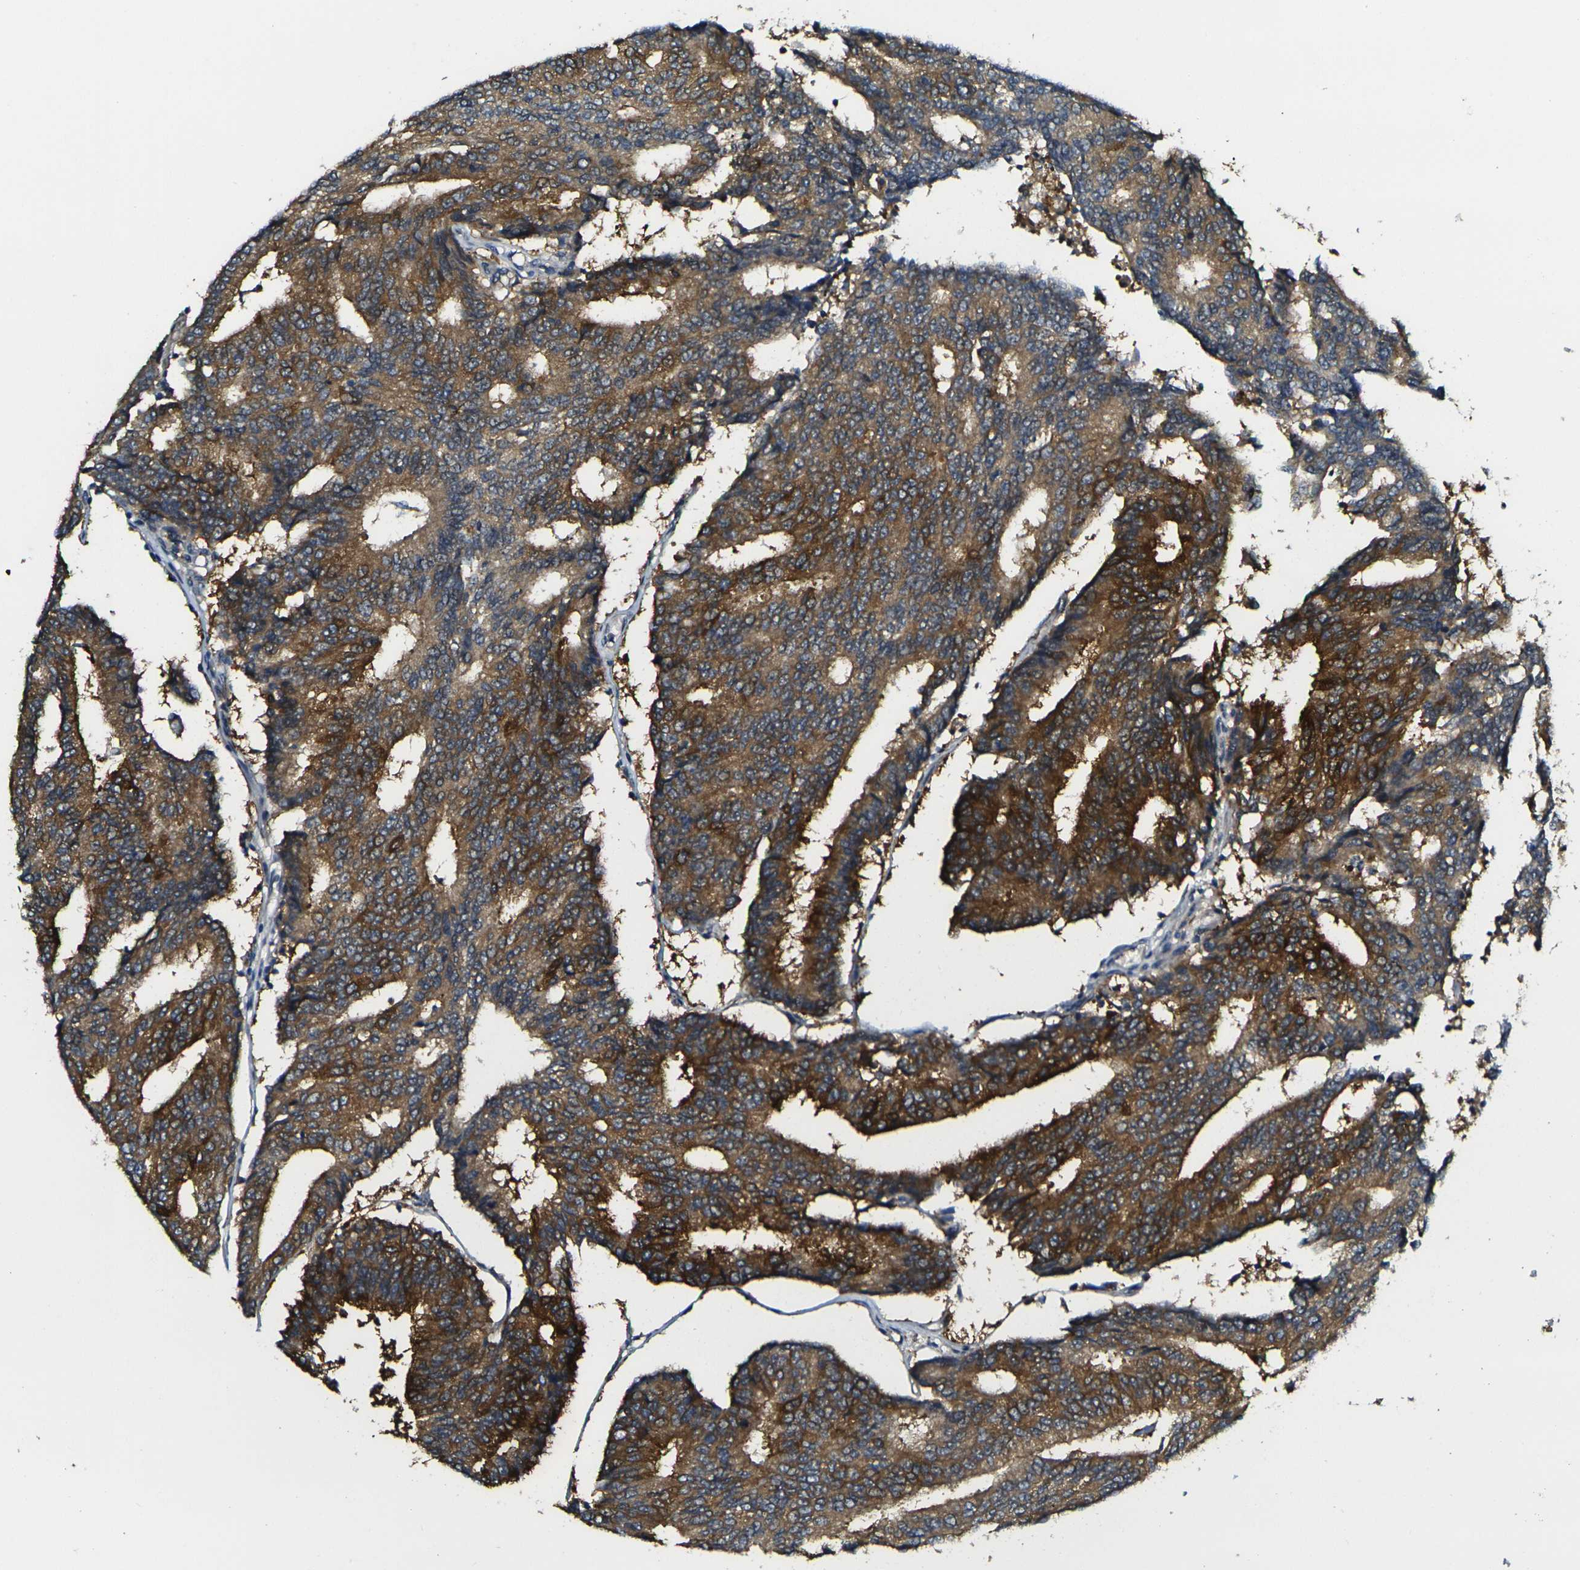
{"staining": {"intensity": "strong", "quantity": "25%-75%", "location": "cytoplasmic/membranous"}, "tissue": "prostate cancer", "cell_type": "Tumor cells", "image_type": "cancer", "snomed": [{"axis": "morphology", "description": "Adenocarcinoma, High grade"}, {"axis": "topography", "description": "Prostate"}], "caption": "This is an image of immunohistochemistry (IHC) staining of prostate cancer, which shows strong staining in the cytoplasmic/membranous of tumor cells.", "gene": "GNA12", "patient": {"sex": "male", "age": 55}}